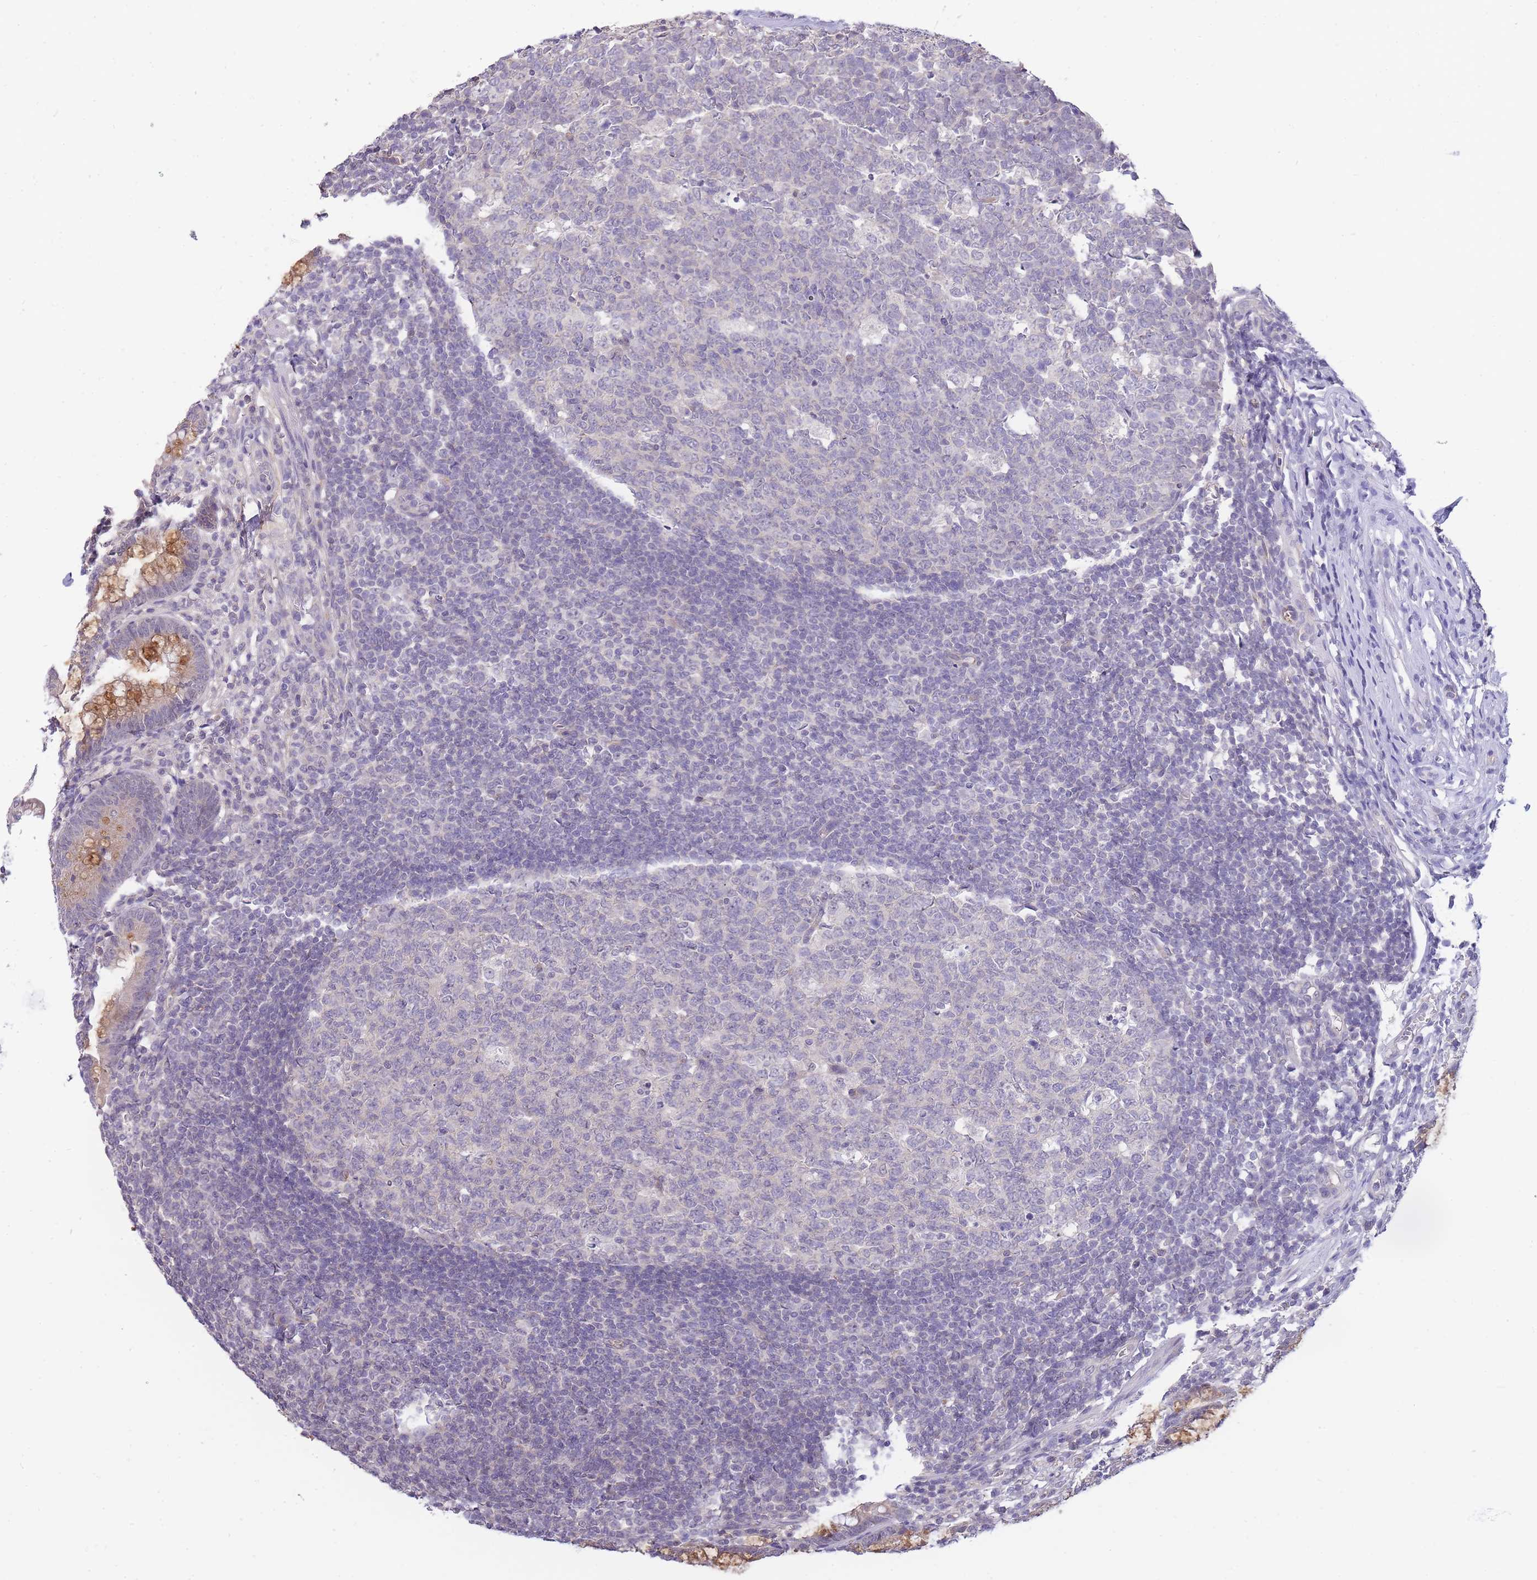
{"staining": {"intensity": "moderate", "quantity": ">75%", "location": "cytoplasmic/membranous"}, "tissue": "appendix", "cell_type": "Glandular cells", "image_type": "normal", "snomed": [{"axis": "morphology", "description": "Normal tissue, NOS"}, {"axis": "topography", "description": "Appendix"}], "caption": "Immunohistochemical staining of benign appendix shows >75% levels of moderate cytoplasmic/membranous protein expression in approximately >75% of glandular cells.", "gene": "C19orf25", "patient": {"sex": "male", "age": 56}}